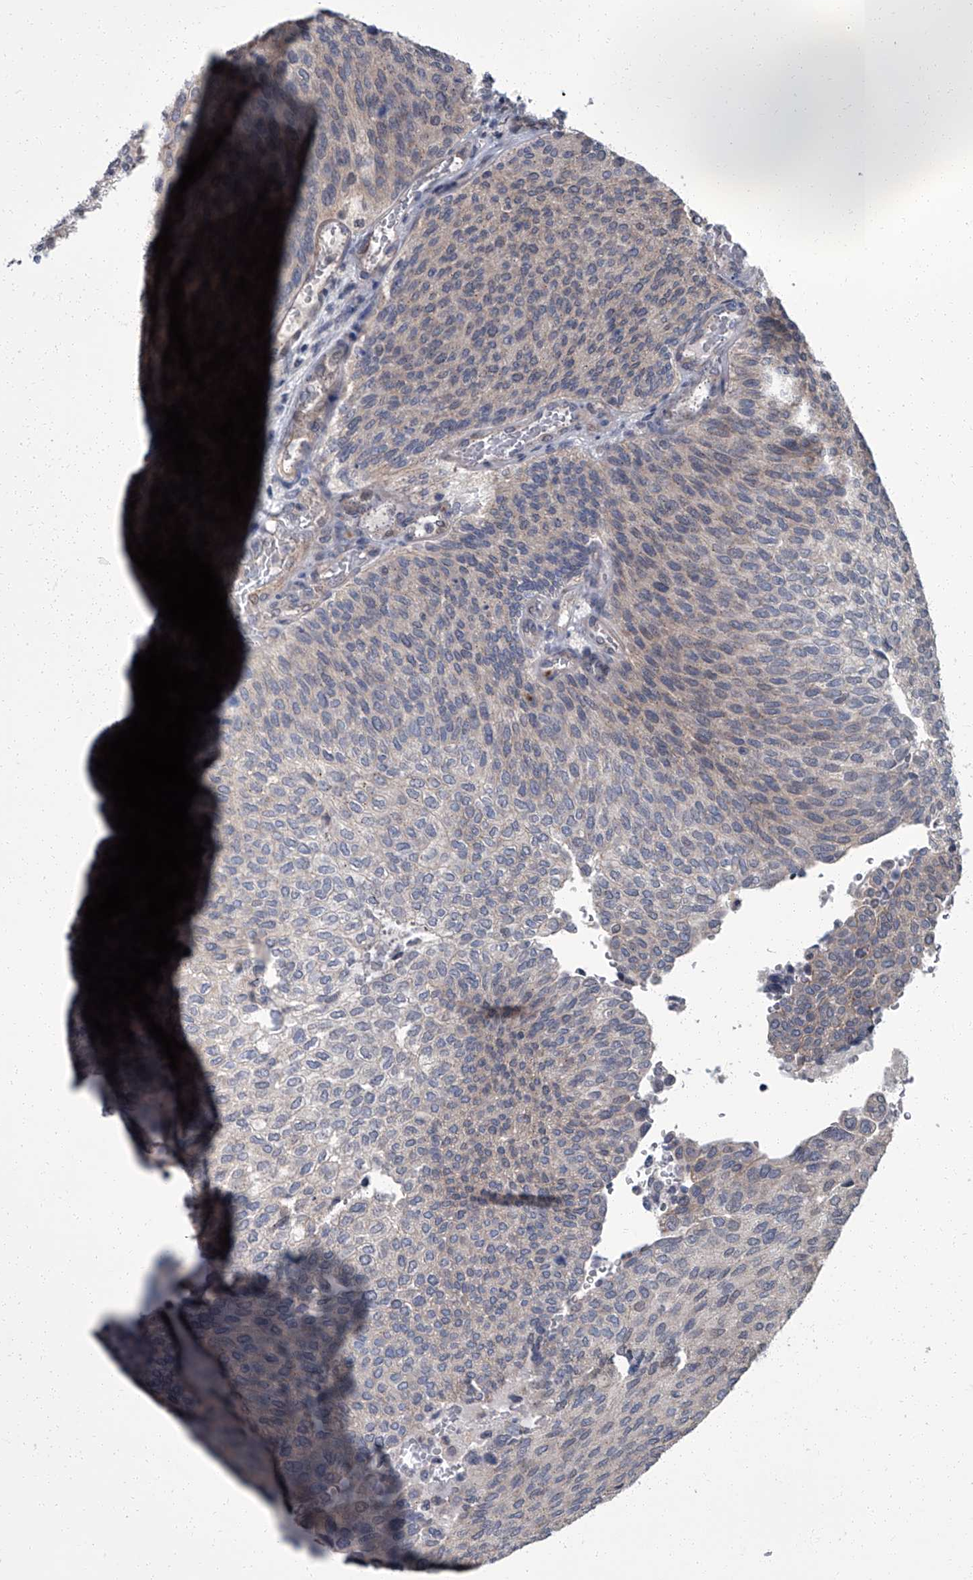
{"staining": {"intensity": "negative", "quantity": "none", "location": "none"}, "tissue": "urothelial cancer", "cell_type": "Tumor cells", "image_type": "cancer", "snomed": [{"axis": "morphology", "description": "Urothelial carcinoma, Low grade"}, {"axis": "topography", "description": "Urinary bladder"}], "caption": "The immunohistochemistry micrograph has no significant positivity in tumor cells of urothelial cancer tissue.", "gene": "ZNF274", "patient": {"sex": "female", "age": 79}}